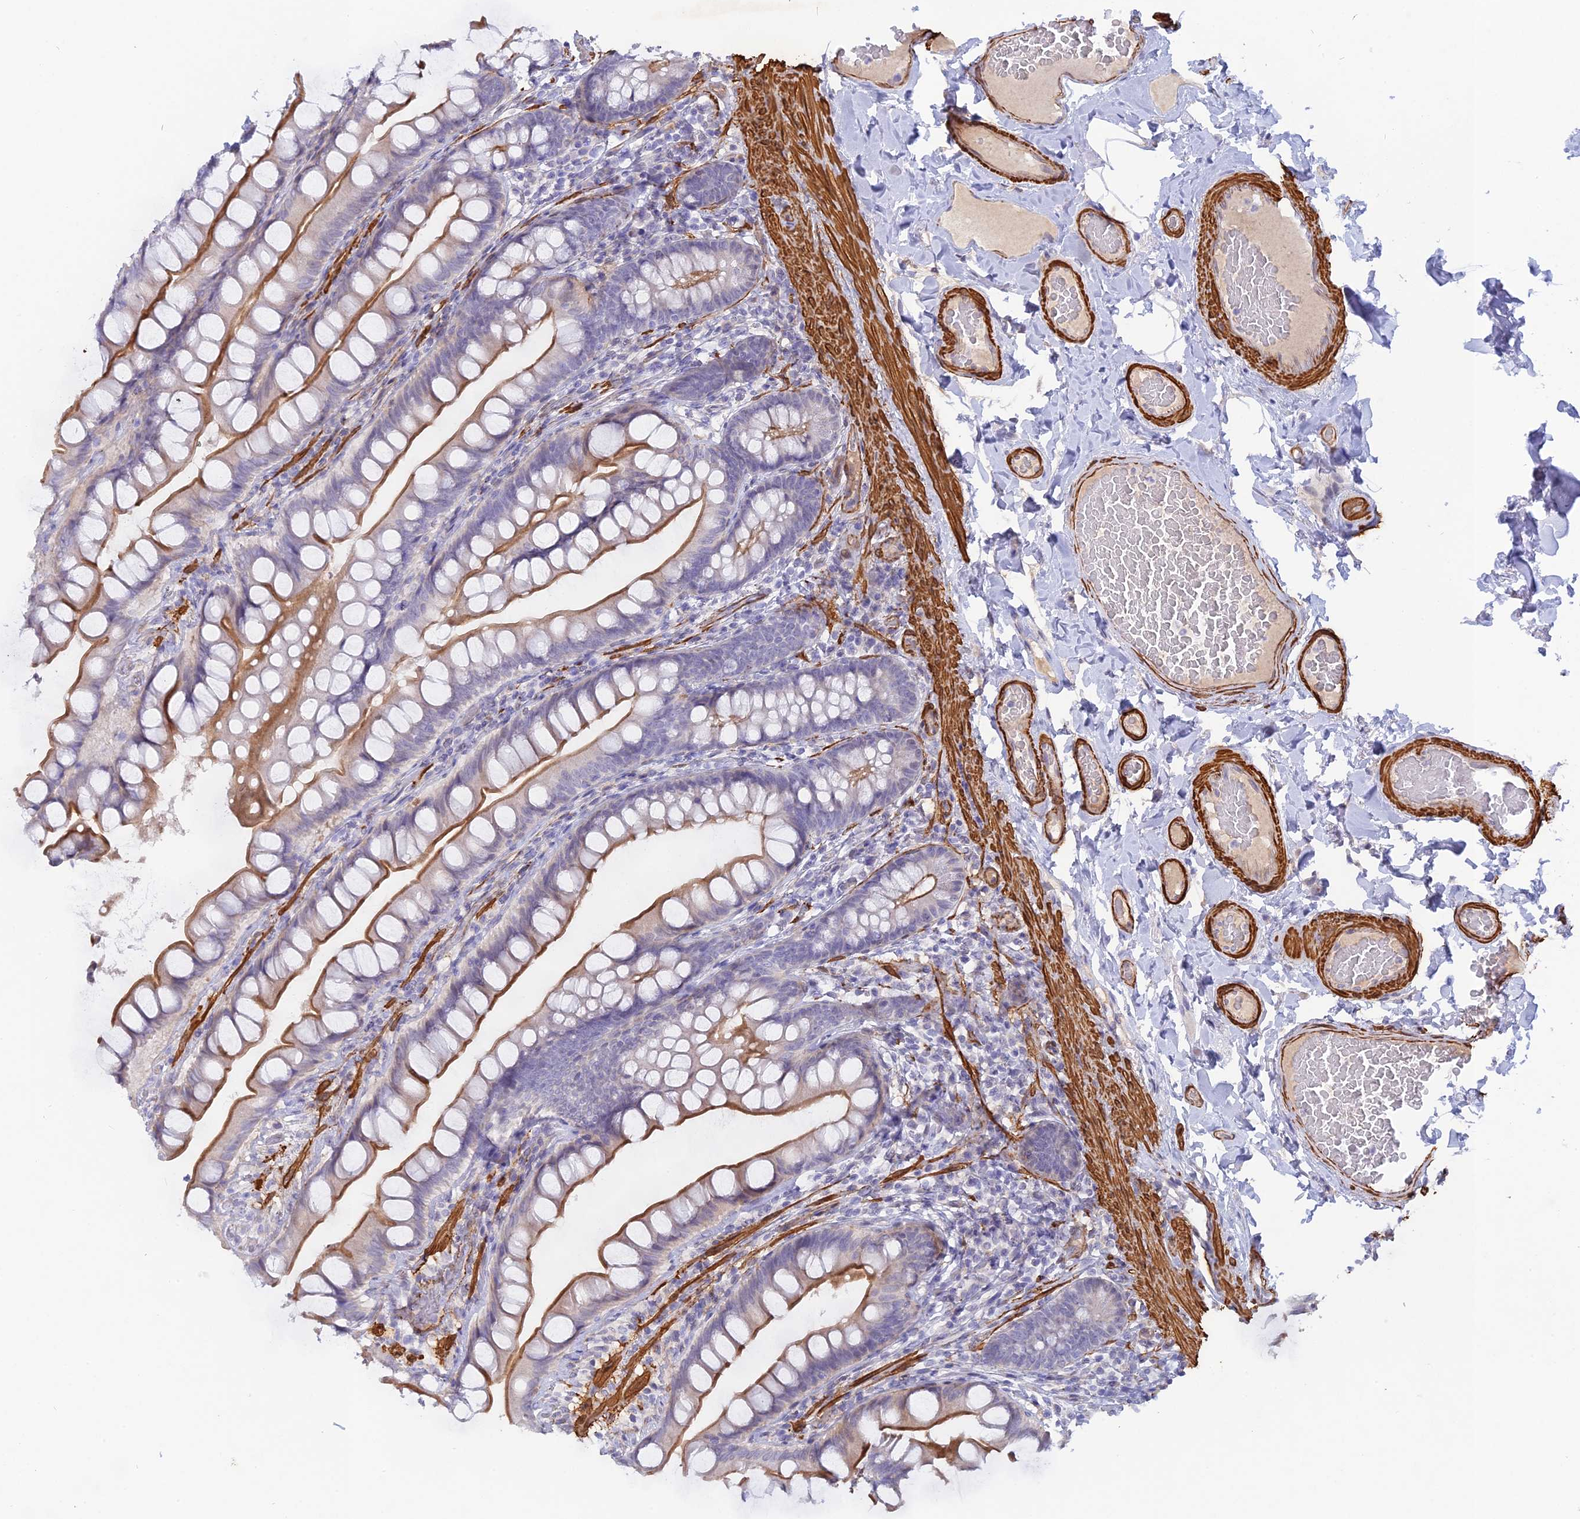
{"staining": {"intensity": "moderate", "quantity": "25%-75%", "location": "cytoplasmic/membranous"}, "tissue": "small intestine", "cell_type": "Glandular cells", "image_type": "normal", "snomed": [{"axis": "morphology", "description": "Normal tissue, NOS"}, {"axis": "topography", "description": "Small intestine"}], "caption": "Glandular cells reveal medium levels of moderate cytoplasmic/membranous staining in approximately 25%-75% of cells in unremarkable human small intestine. Using DAB (3,3'-diaminobenzidine) (brown) and hematoxylin (blue) stains, captured at high magnification using brightfield microscopy.", "gene": "CCDC154", "patient": {"sex": "male", "age": 70}}